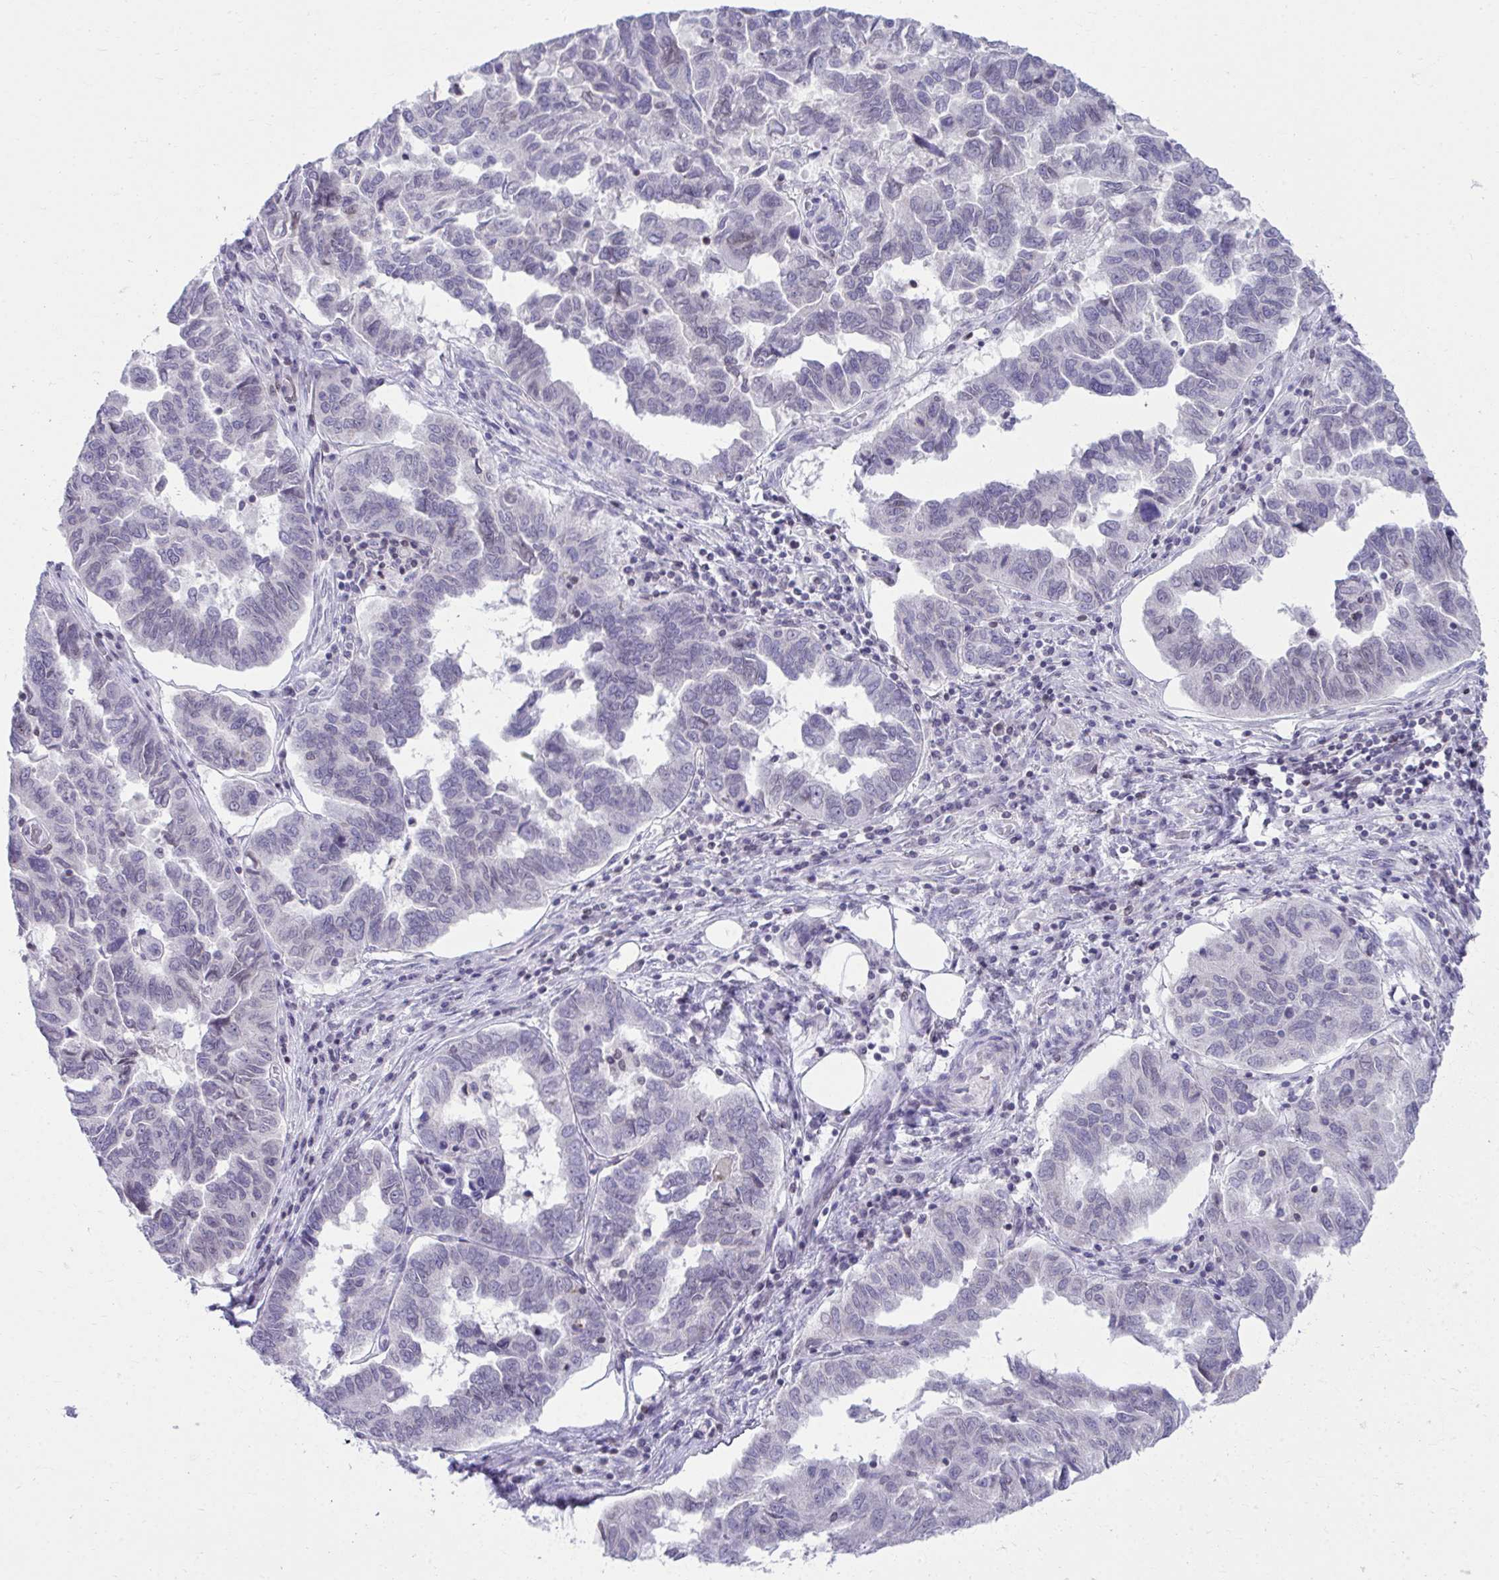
{"staining": {"intensity": "negative", "quantity": "none", "location": "none"}, "tissue": "ovarian cancer", "cell_type": "Tumor cells", "image_type": "cancer", "snomed": [{"axis": "morphology", "description": "Cystadenocarcinoma, serous, NOS"}, {"axis": "topography", "description": "Ovary"}], "caption": "This histopathology image is of ovarian cancer stained with IHC to label a protein in brown with the nuclei are counter-stained blue. There is no staining in tumor cells. (IHC, brightfield microscopy, high magnification).", "gene": "OR7A5", "patient": {"sex": "female", "age": 64}}